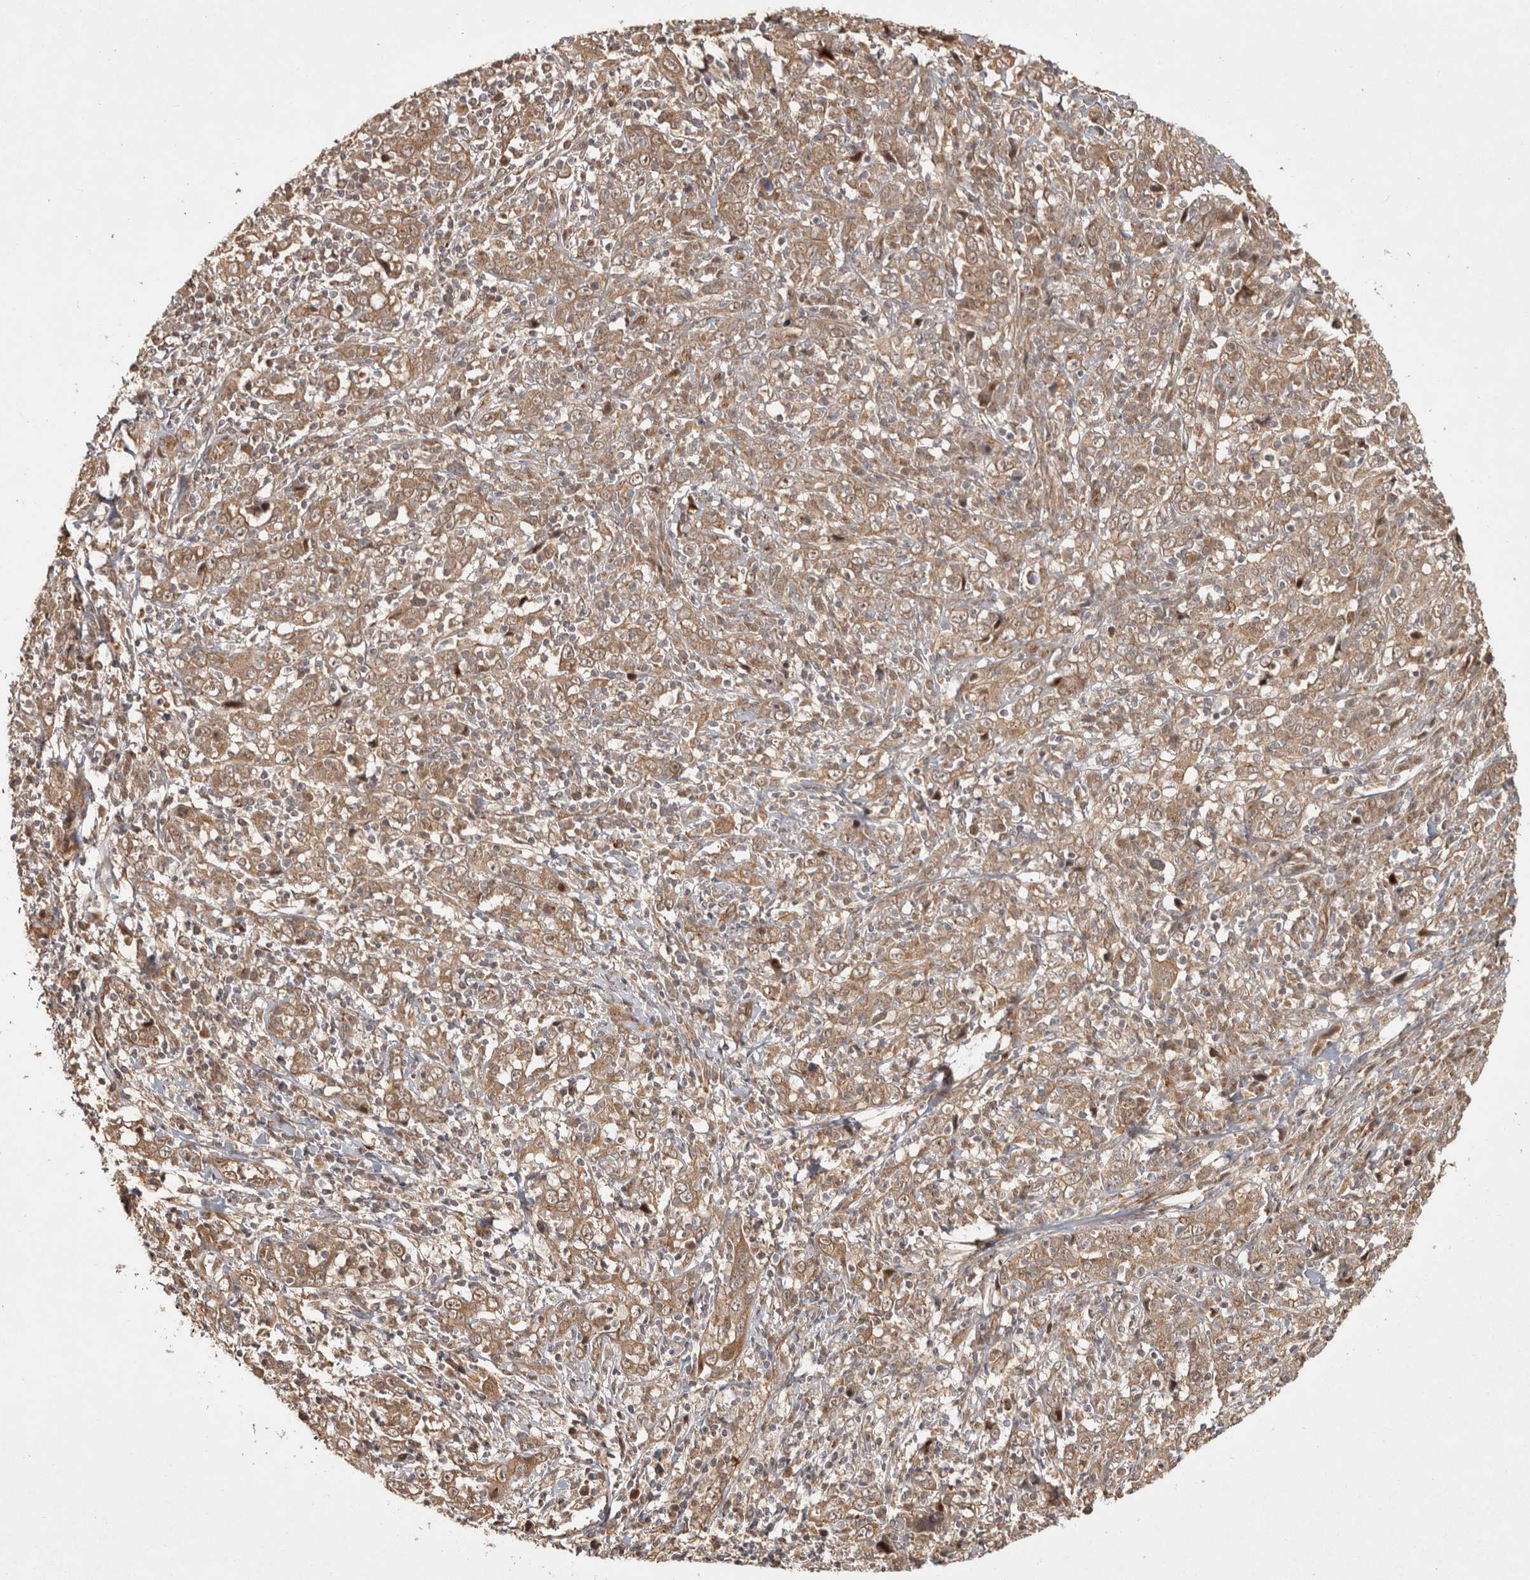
{"staining": {"intensity": "weak", "quantity": ">75%", "location": "cytoplasmic/membranous"}, "tissue": "cervical cancer", "cell_type": "Tumor cells", "image_type": "cancer", "snomed": [{"axis": "morphology", "description": "Squamous cell carcinoma, NOS"}, {"axis": "topography", "description": "Cervix"}], "caption": "Immunohistochemical staining of cervical cancer (squamous cell carcinoma) demonstrates weak cytoplasmic/membranous protein staining in approximately >75% of tumor cells.", "gene": "CAMSAP2", "patient": {"sex": "female", "age": 46}}